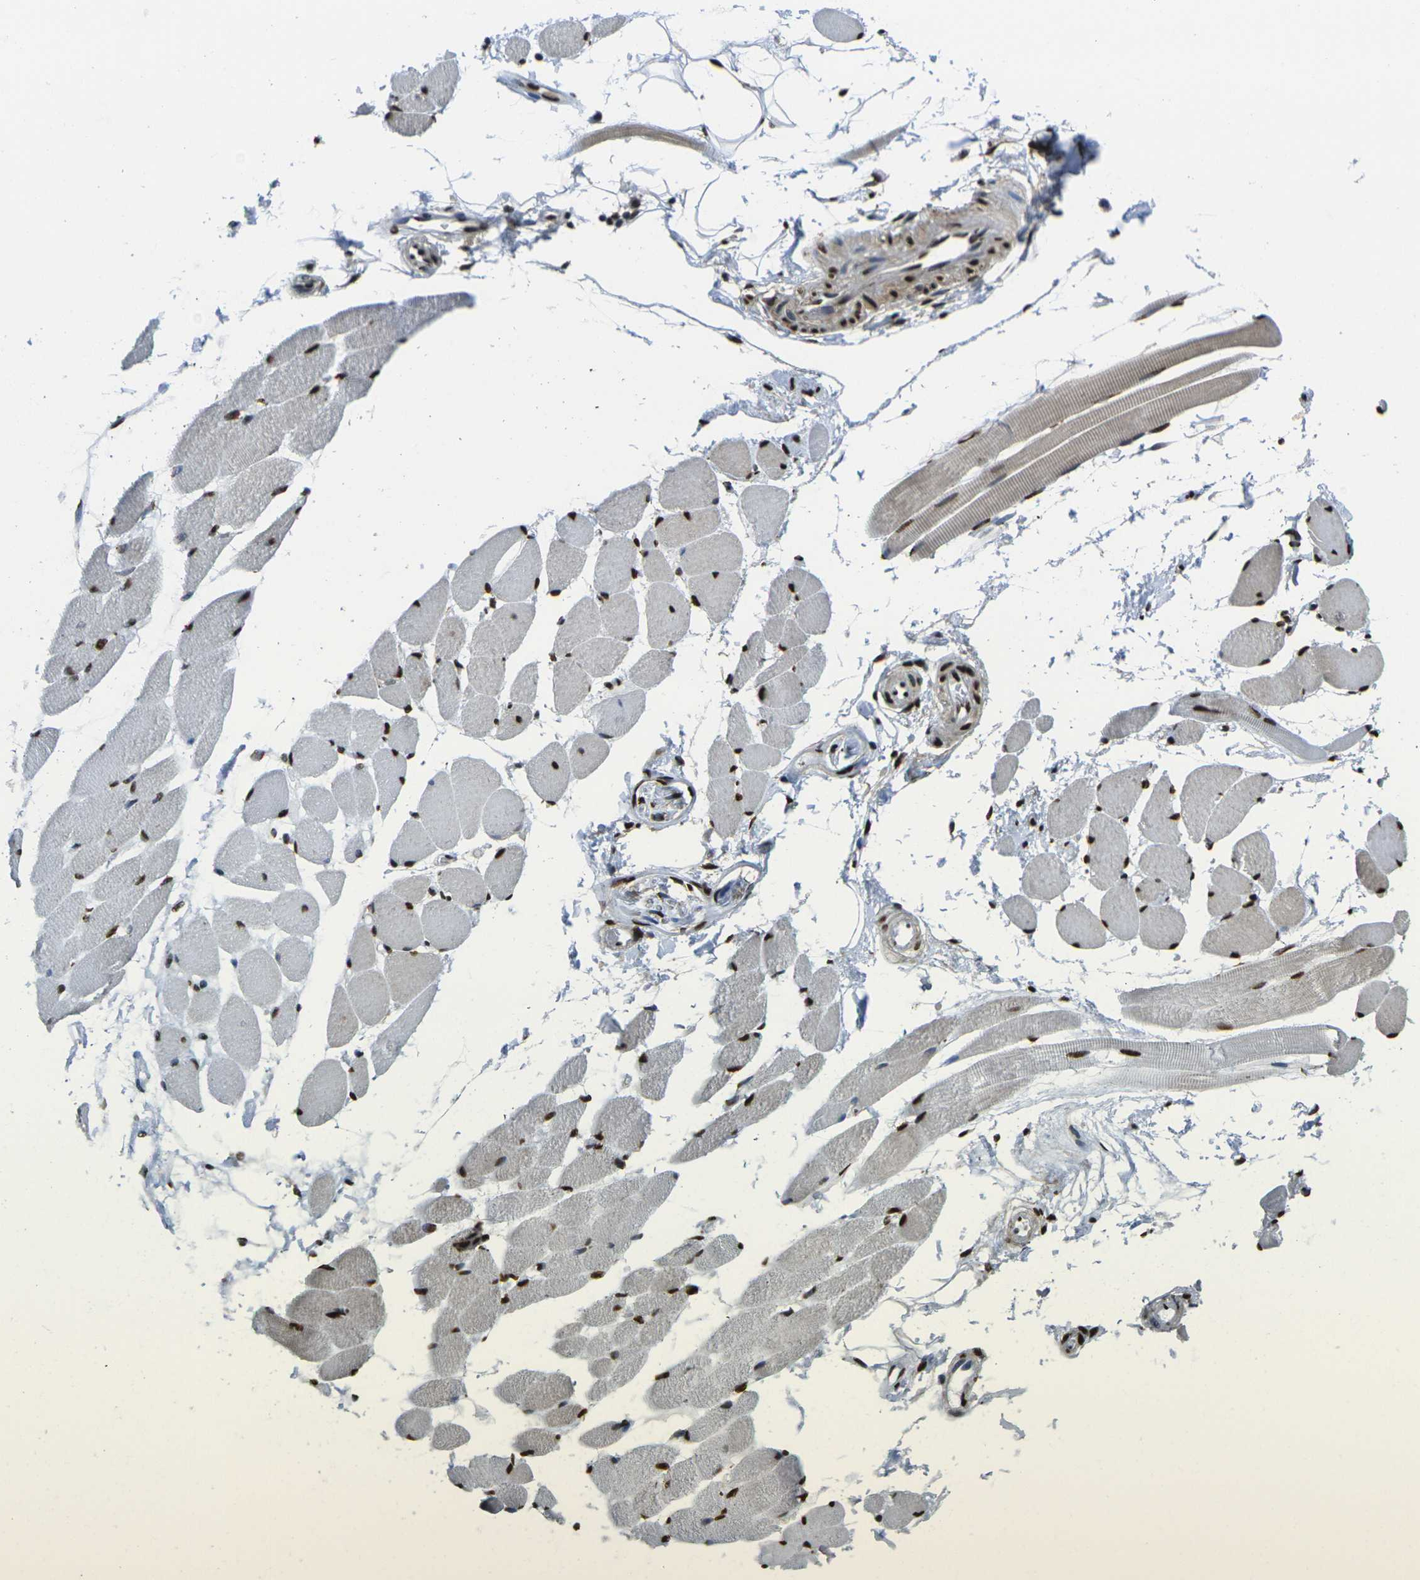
{"staining": {"intensity": "strong", "quantity": ">75%", "location": "nuclear"}, "tissue": "skeletal muscle", "cell_type": "Myocytes", "image_type": "normal", "snomed": [{"axis": "morphology", "description": "Normal tissue, NOS"}, {"axis": "topography", "description": "Skeletal muscle"}, {"axis": "topography", "description": "Peripheral nerve tissue"}], "caption": "Approximately >75% of myocytes in benign skeletal muscle exhibit strong nuclear protein positivity as visualized by brown immunohistochemical staining.", "gene": "SMARCC1", "patient": {"sex": "female", "age": 84}}